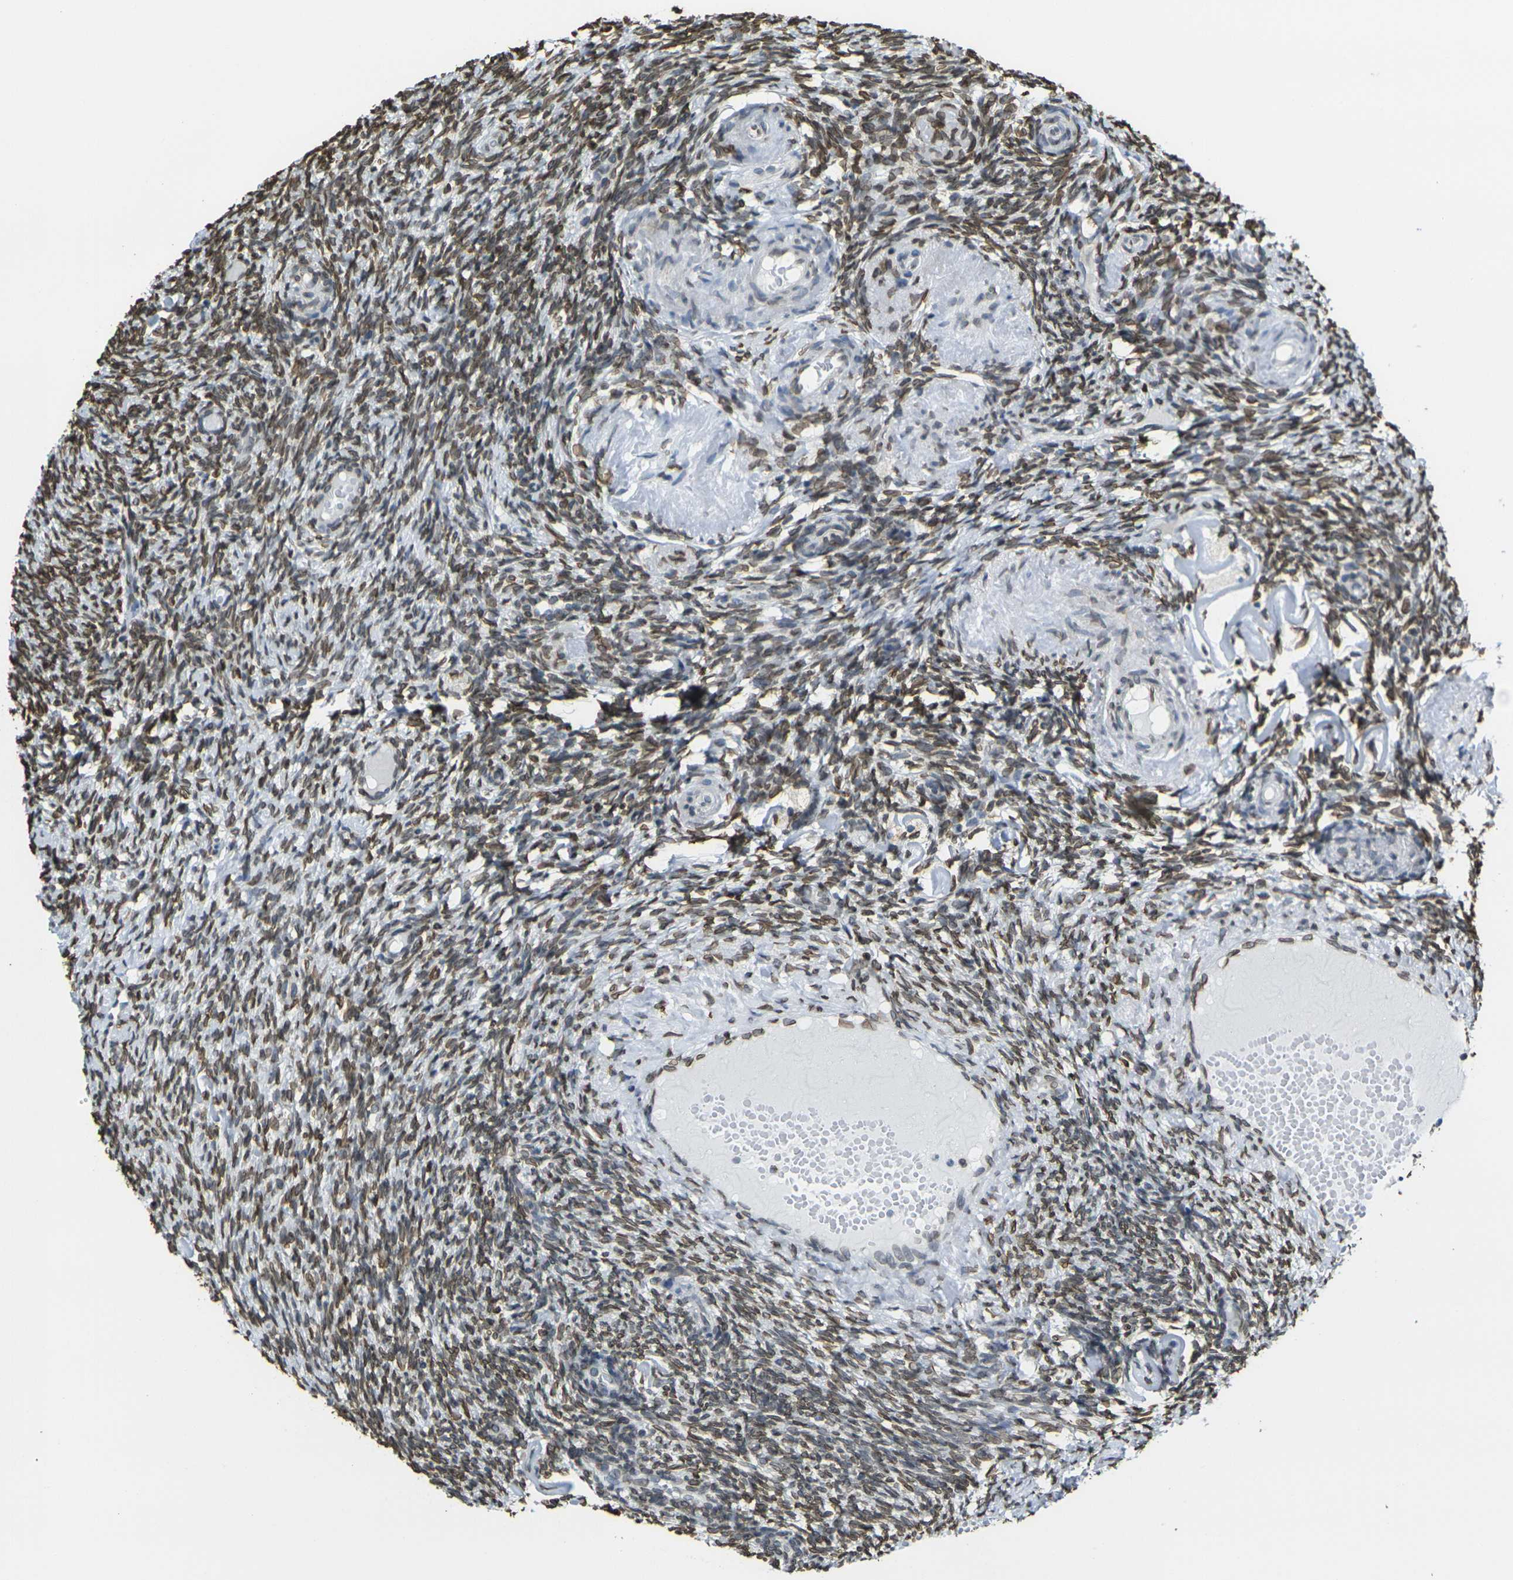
{"staining": {"intensity": "moderate", "quantity": ">75%", "location": "cytoplasmic/membranous,nuclear"}, "tissue": "ovary", "cell_type": "Ovarian stroma cells", "image_type": "normal", "snomed": [{"axis": "morphology", "description": "Normal tissue, NOS"}, {"axis": "topography", "description": "Ovary"}], "caption": "The micrograph displays immunohistochemical staining of normal ovary. There is moderate cytoplasmic/membranous,nuclear staining is present in about >75% of ovarian stroma cells.", "gene": "BRDT", "patient": {"sex": "female", "age": 60}}